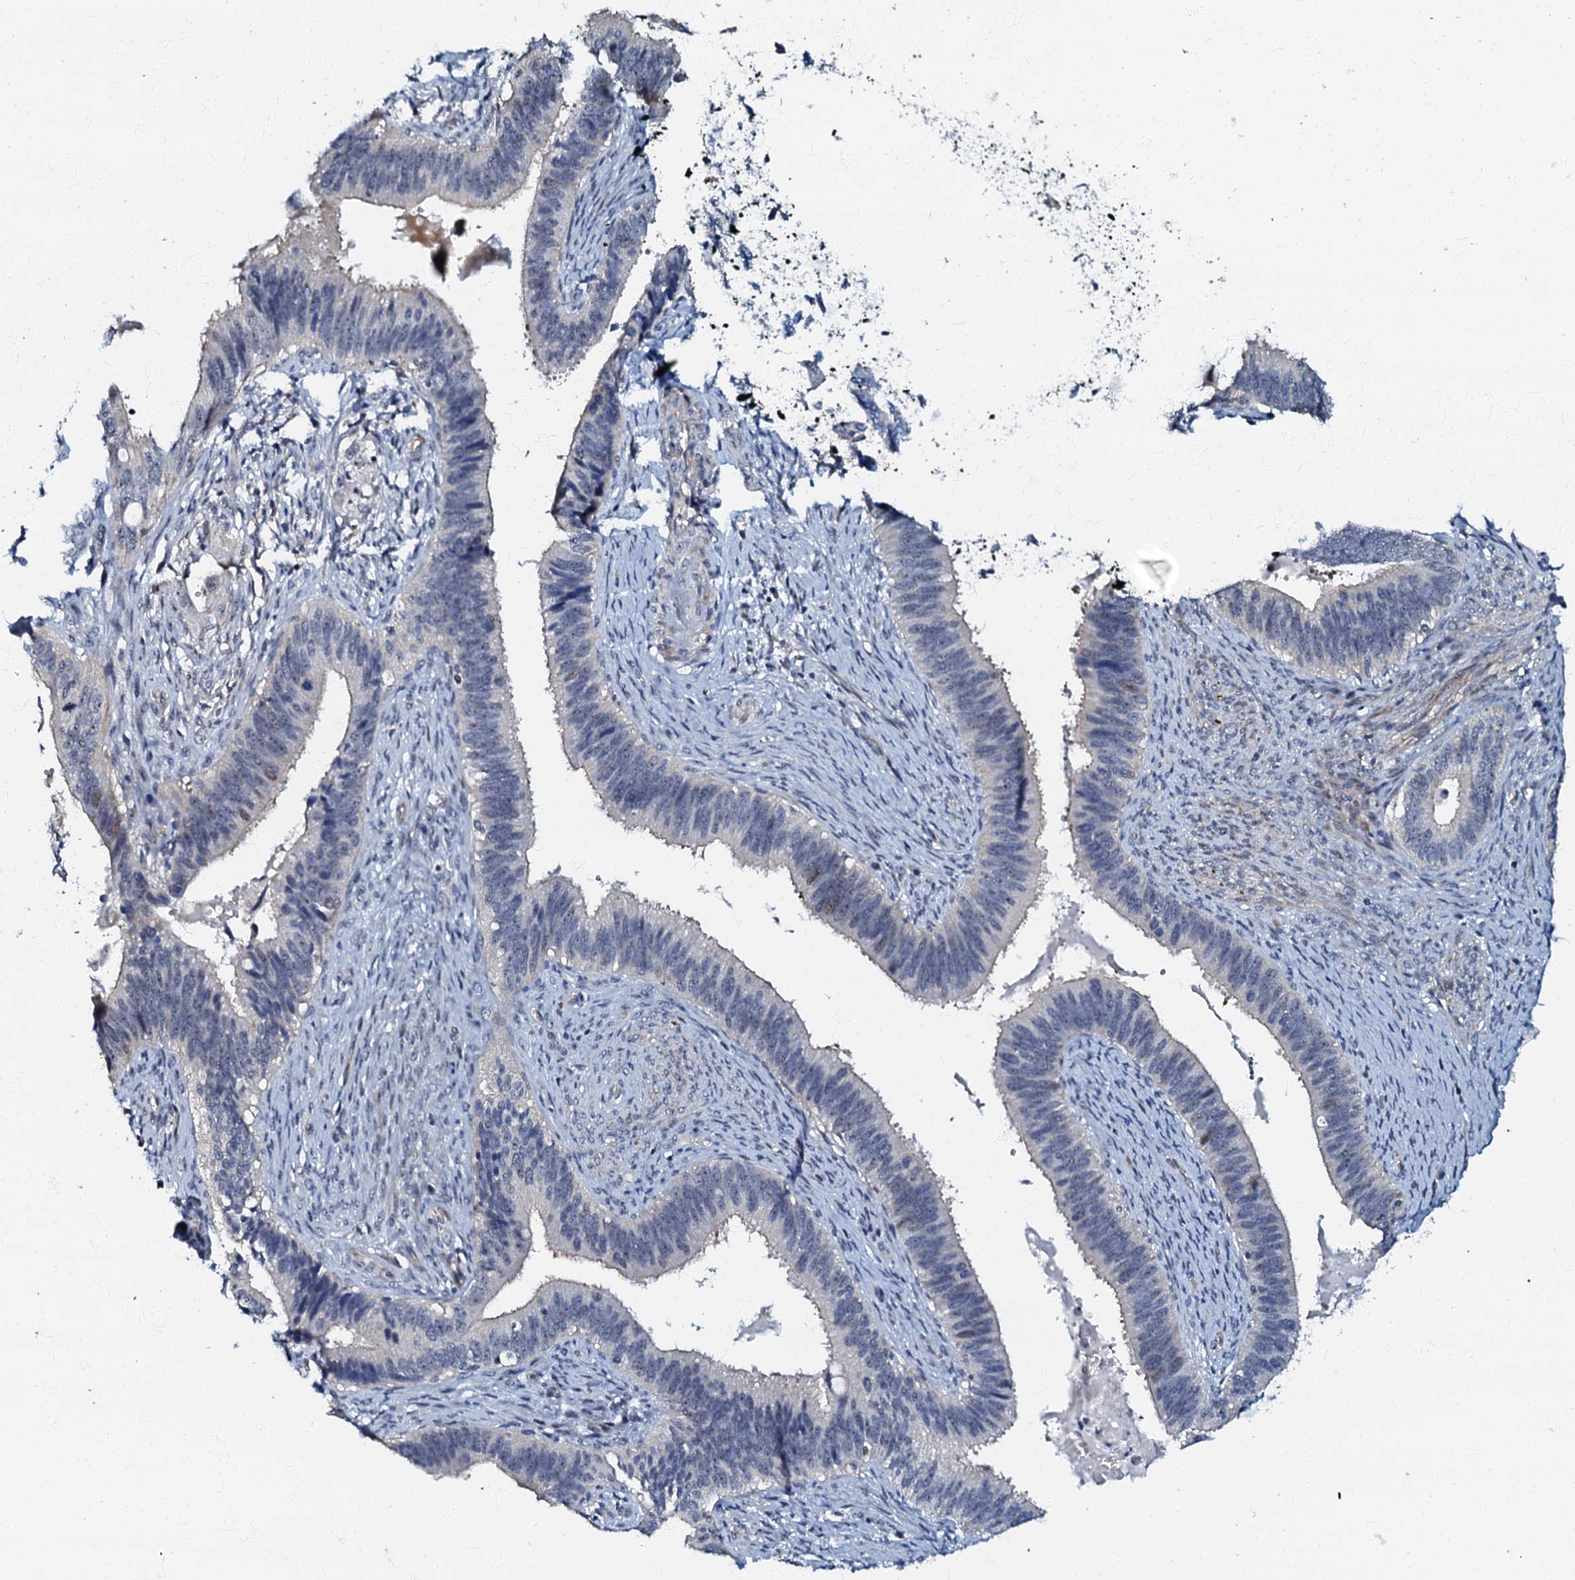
{"staining": {"intensity": "negative", "quantity": "none", "location": "none"}, "tissue": "cervical cancer", "cell_type": "Tumor cells", "image_type": "cancer", "snomed": [{"axis": "morphology", "description": "Adenocarcinoma, NOS"}, {"axis": "topography", "description": "Cervix"}], "caption": "Immunohistochemical staining of adenocarcinoma (cervical) shows no significant expression in tumor cells.", "gene": "OLAH", "patient": {"sex": "female", "age": 42}}